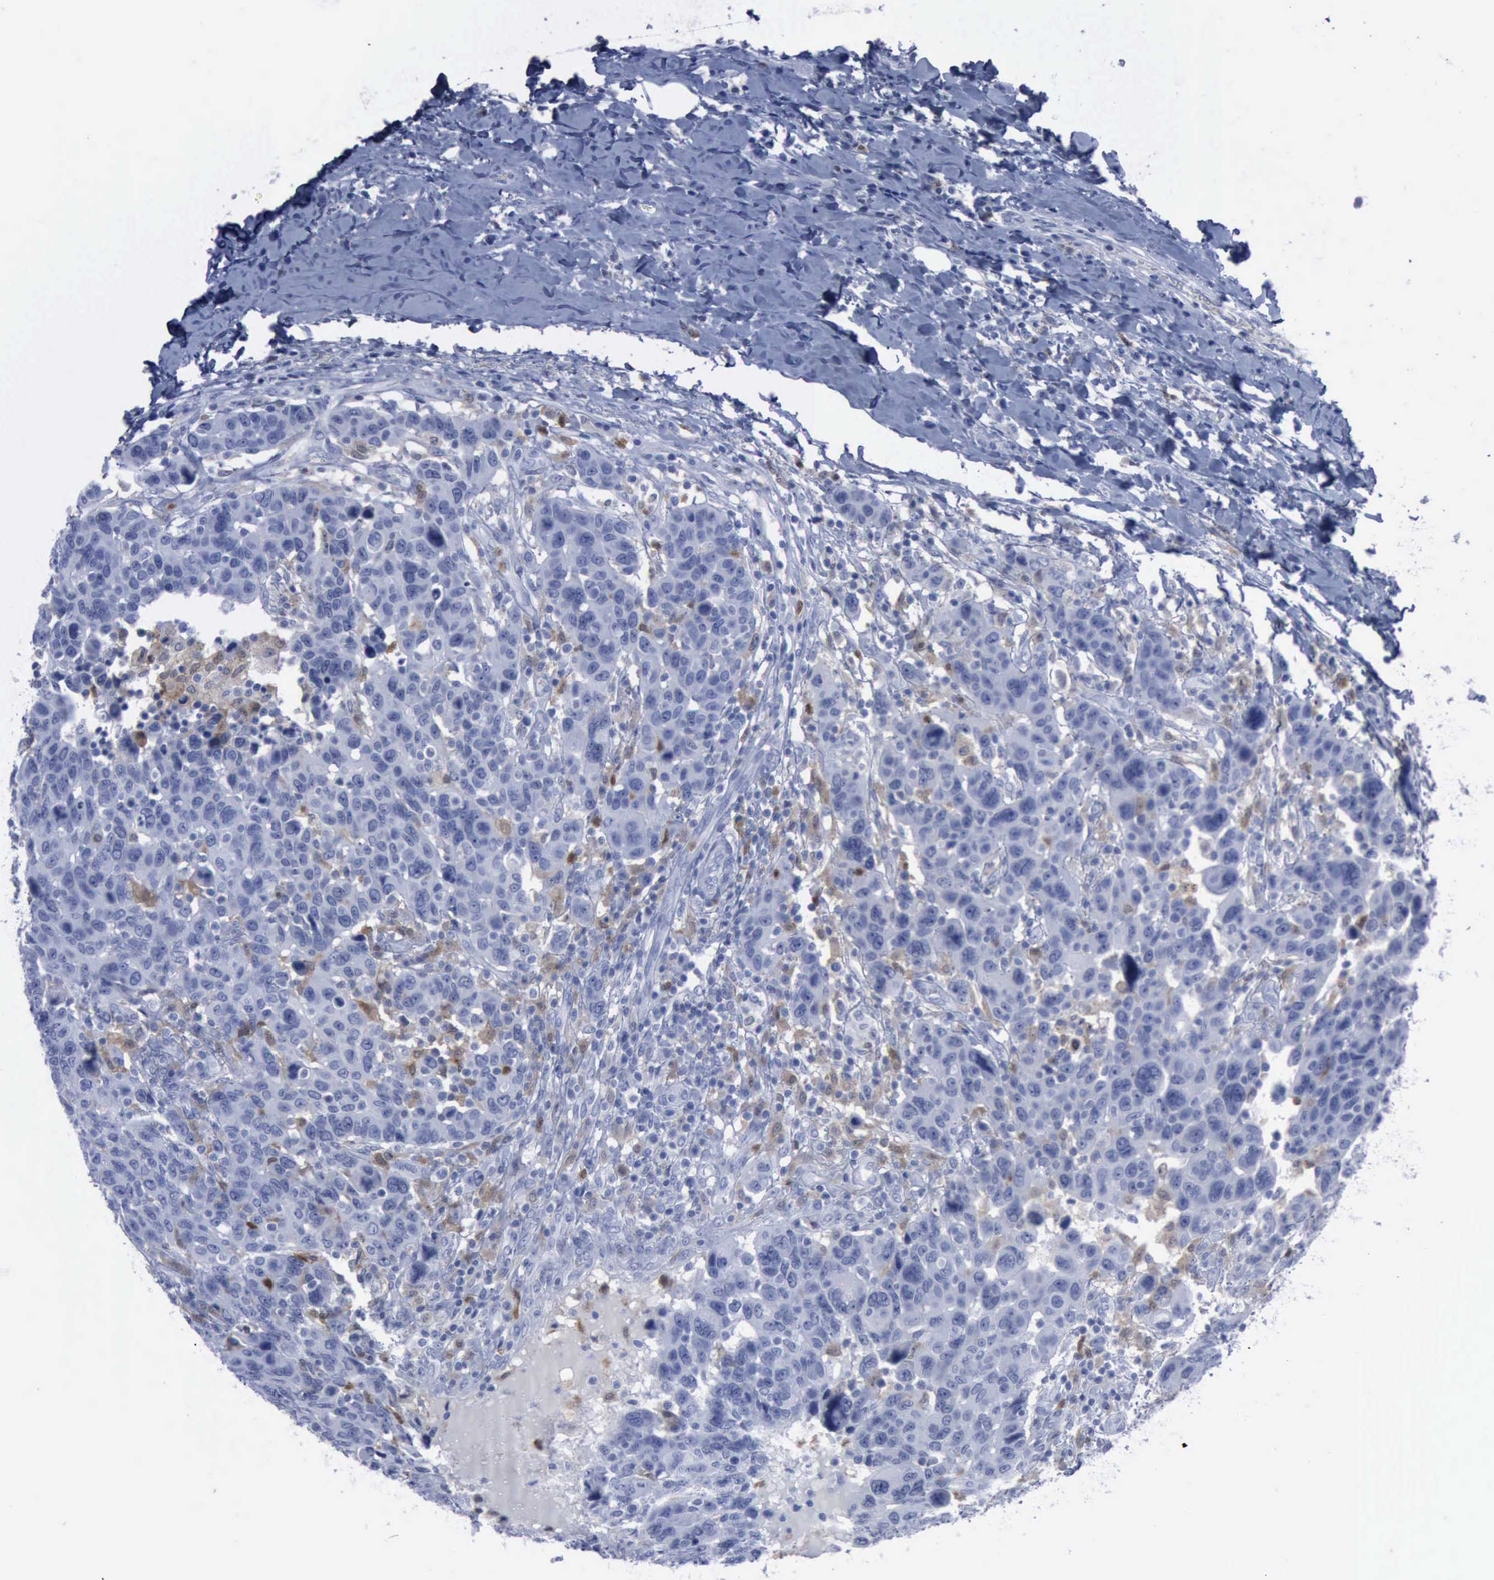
{"staining": {"intensity": "negative", "quantity": "none", "location": "none"}, "tissue": "breast cancer", "cell_type": "Tumor cells", "image_type": "cancer", "snomed": [{"axis": "morphology", "description": "Duct carcinoma"}, {"axis": "topography", "description": "Breast"}], "caption": "This is a image of immunohistochemistry staining of intraductal carcinoma (breast), which shows no staining in tumor cells.", "gene": "CSTA", "patient": {"sex": "female", "age": 37}}